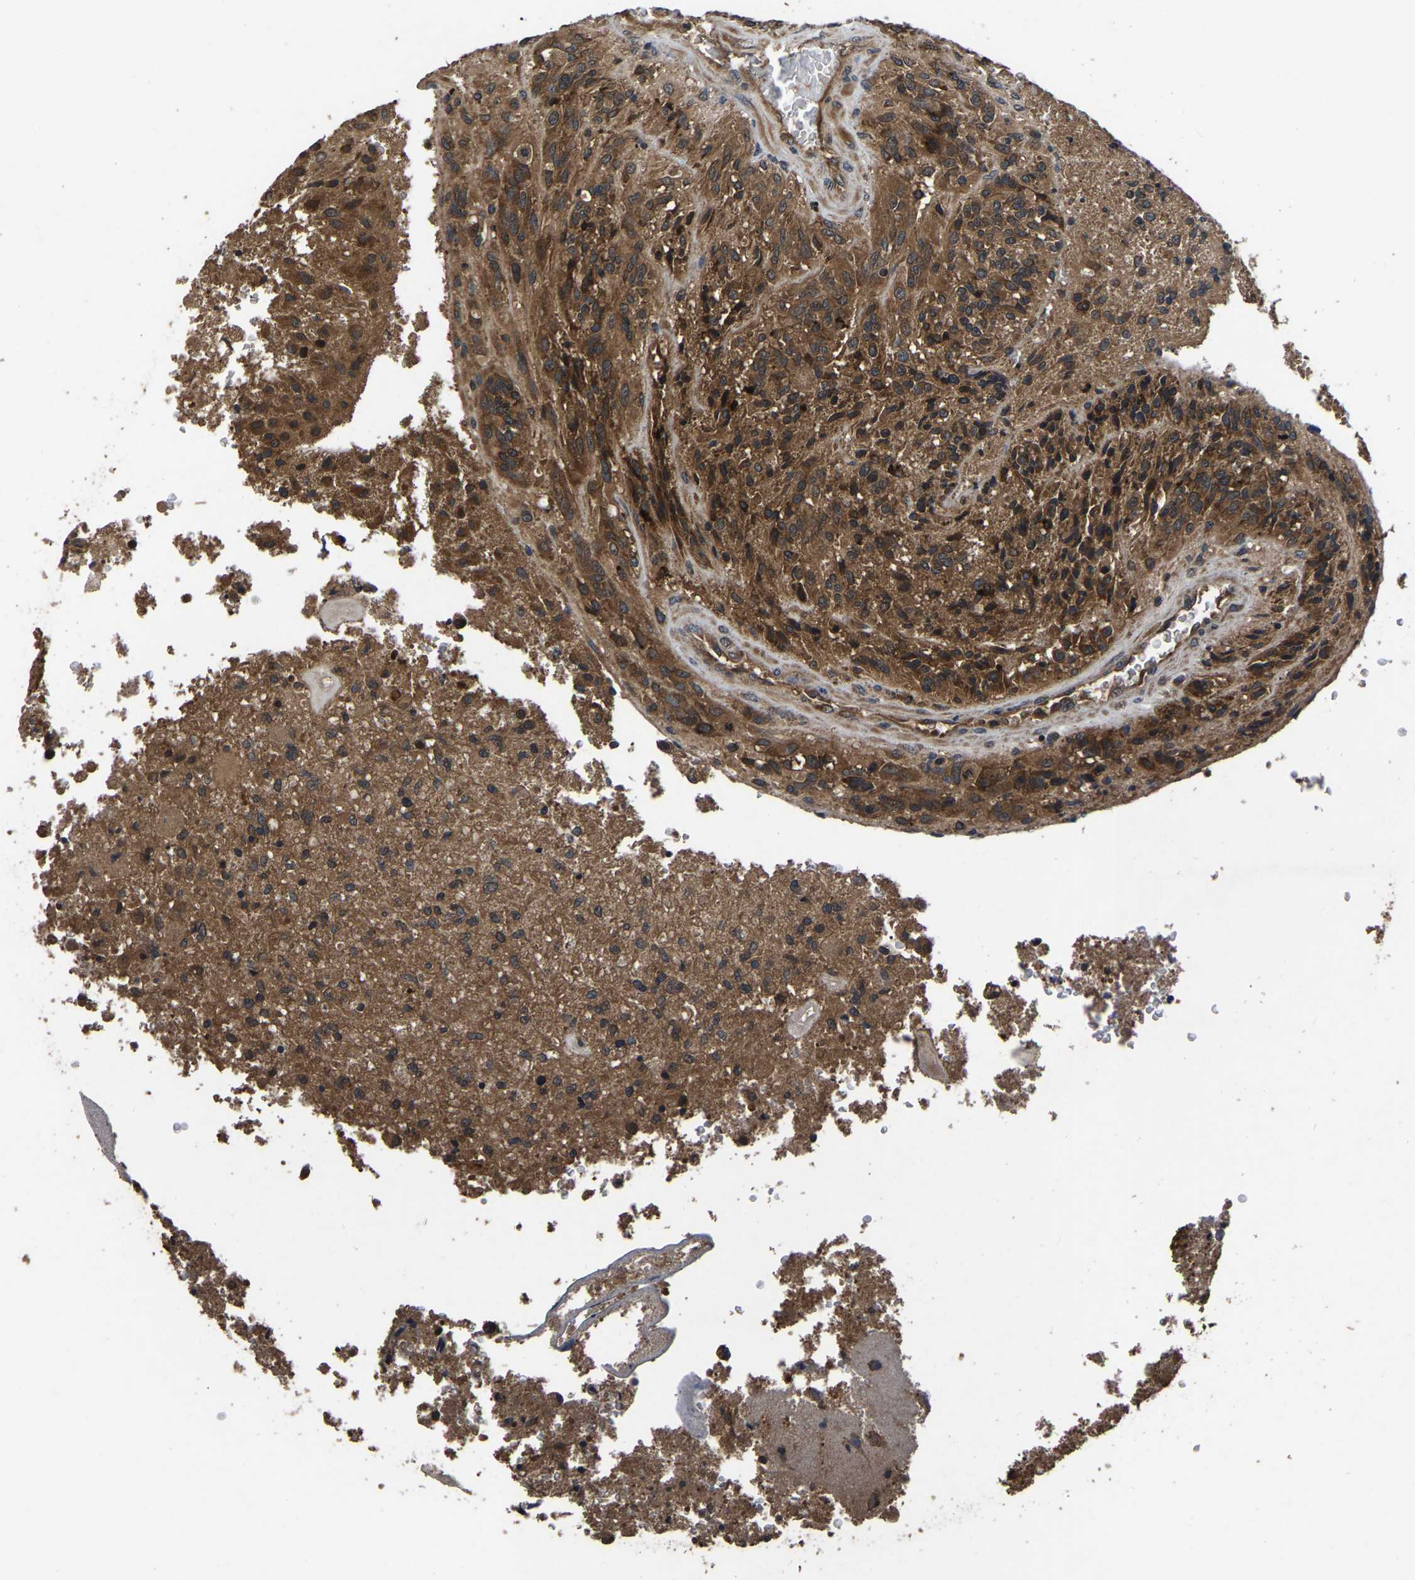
{"staining": {"intensity": "moderate", "quantity": ">75%", "location": "cytoplasmic/membranous"}, "tissue": "glioma", "cell_type": "Tumor cells", "image_type": "cancer", "snomed": [{"axis": "morphology", "description": "Normal tissue, NOS"}, {"axis": "morphology", "description": "Glioma, malignant, High grade"}, {"axis": "topography", "description": "Cerebral cortex"}], "caption": "Immunohistochemistry photomicrograph of neoplastic tissue: glioma stained using immunohistochemistry (IHC) exhibits medium levels of moderate protein expression localized specifically in the cytoplasmic/membranous of tumor cells, appearing as a cytoplasmic/membranous brown color.", "gene": "CRYZL1", "patient": {"sex": "male", "age": 77}}